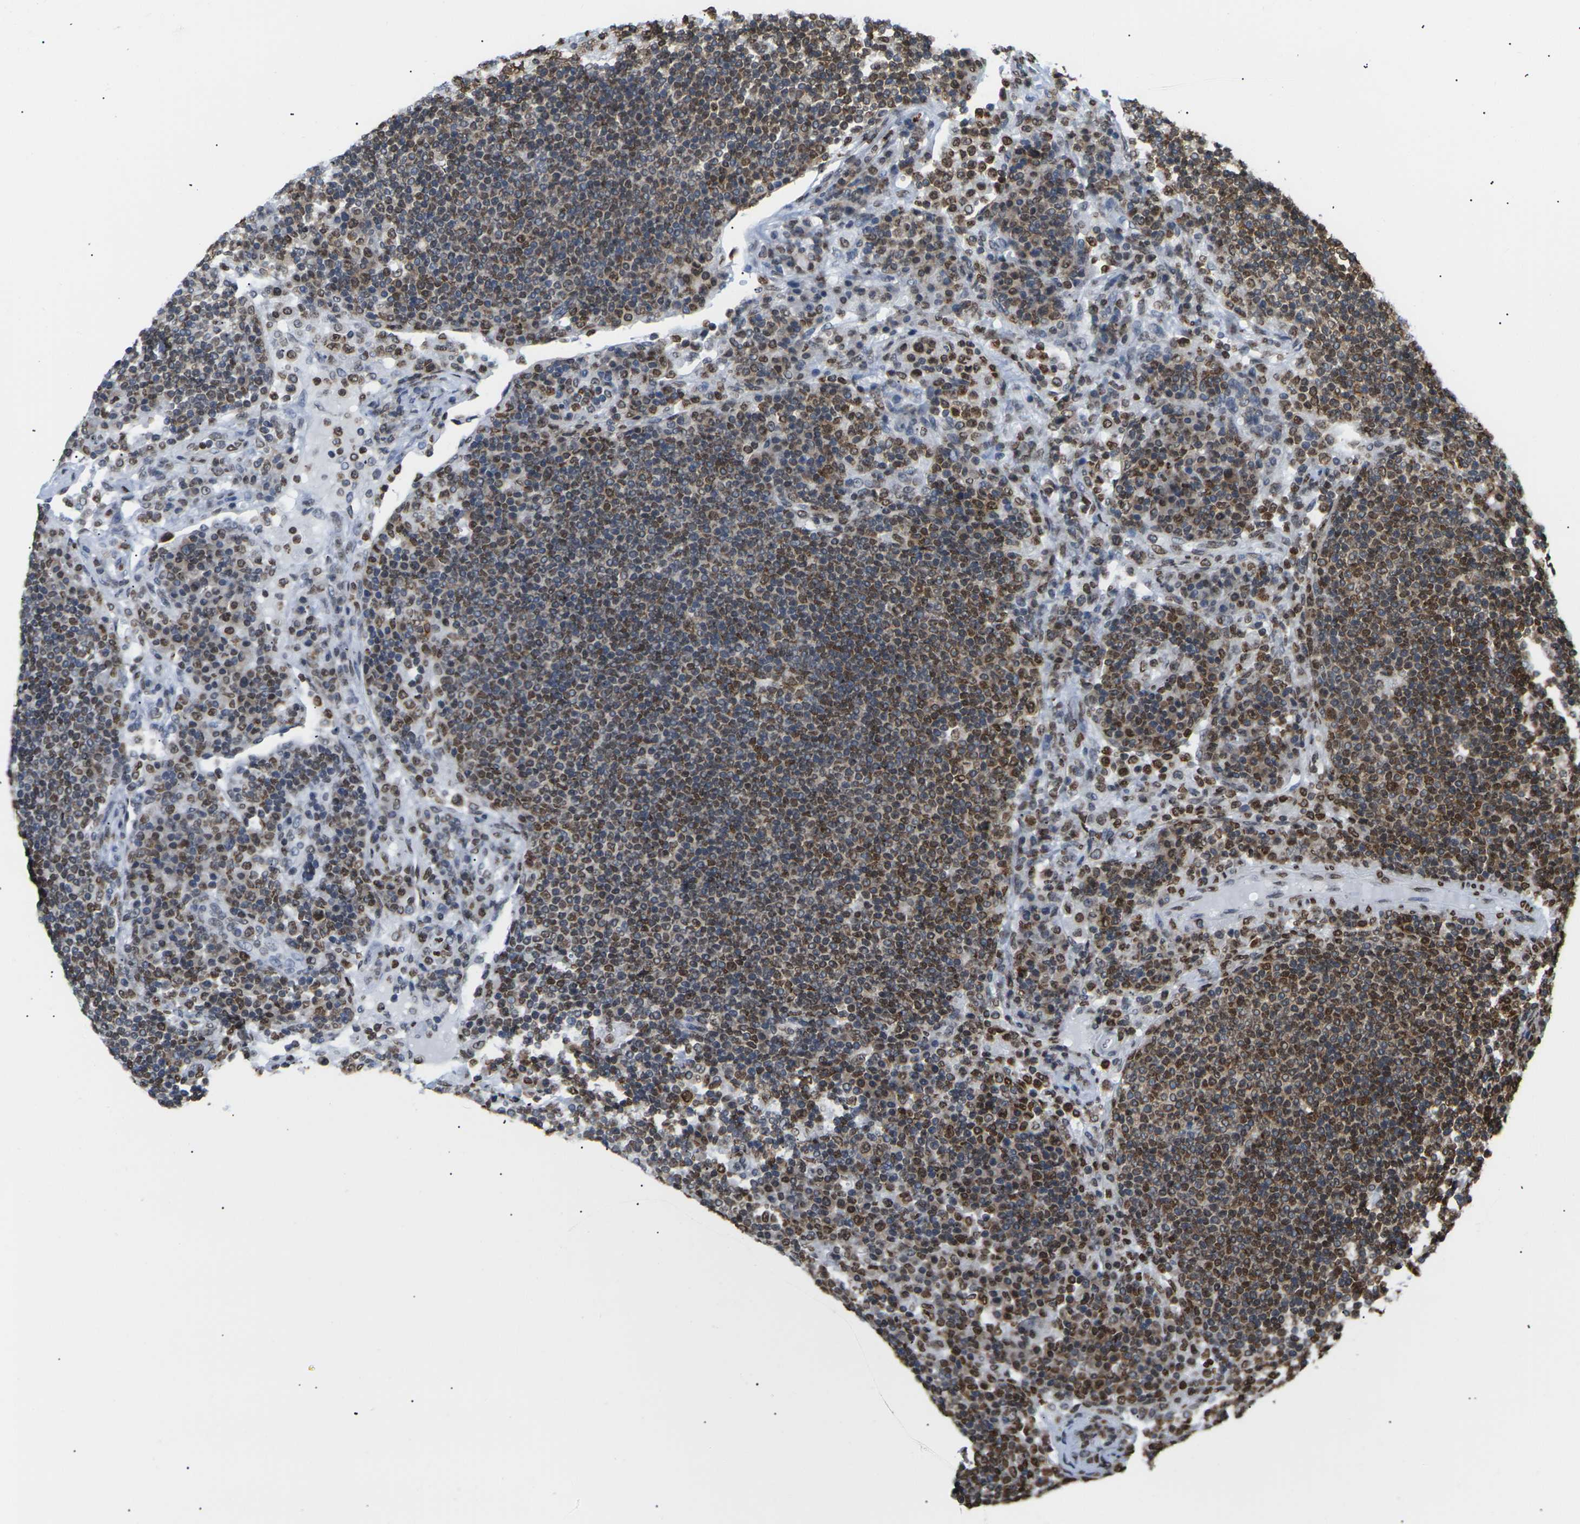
{"staining": {"intensity": "moderate", "quantity": ">75%", "location": "nuclear"}, "tissue": "lymph node", "cell_type": "Germinal center cells", "image_type": "normal", "snomed": [{"axis": "morphology", "description": "Normal tissue, NOS"}, {"axis": "topography", "description": "Lymph node"}], "caption": "This photomicrograph reveals immunohistochemistry staining of unremarkable lymph node, with medium moderate nuclear expression in about >75% of germinal center cells.", "gene": "H2AC21", "patient": {"sex": "female", "age": 53}}